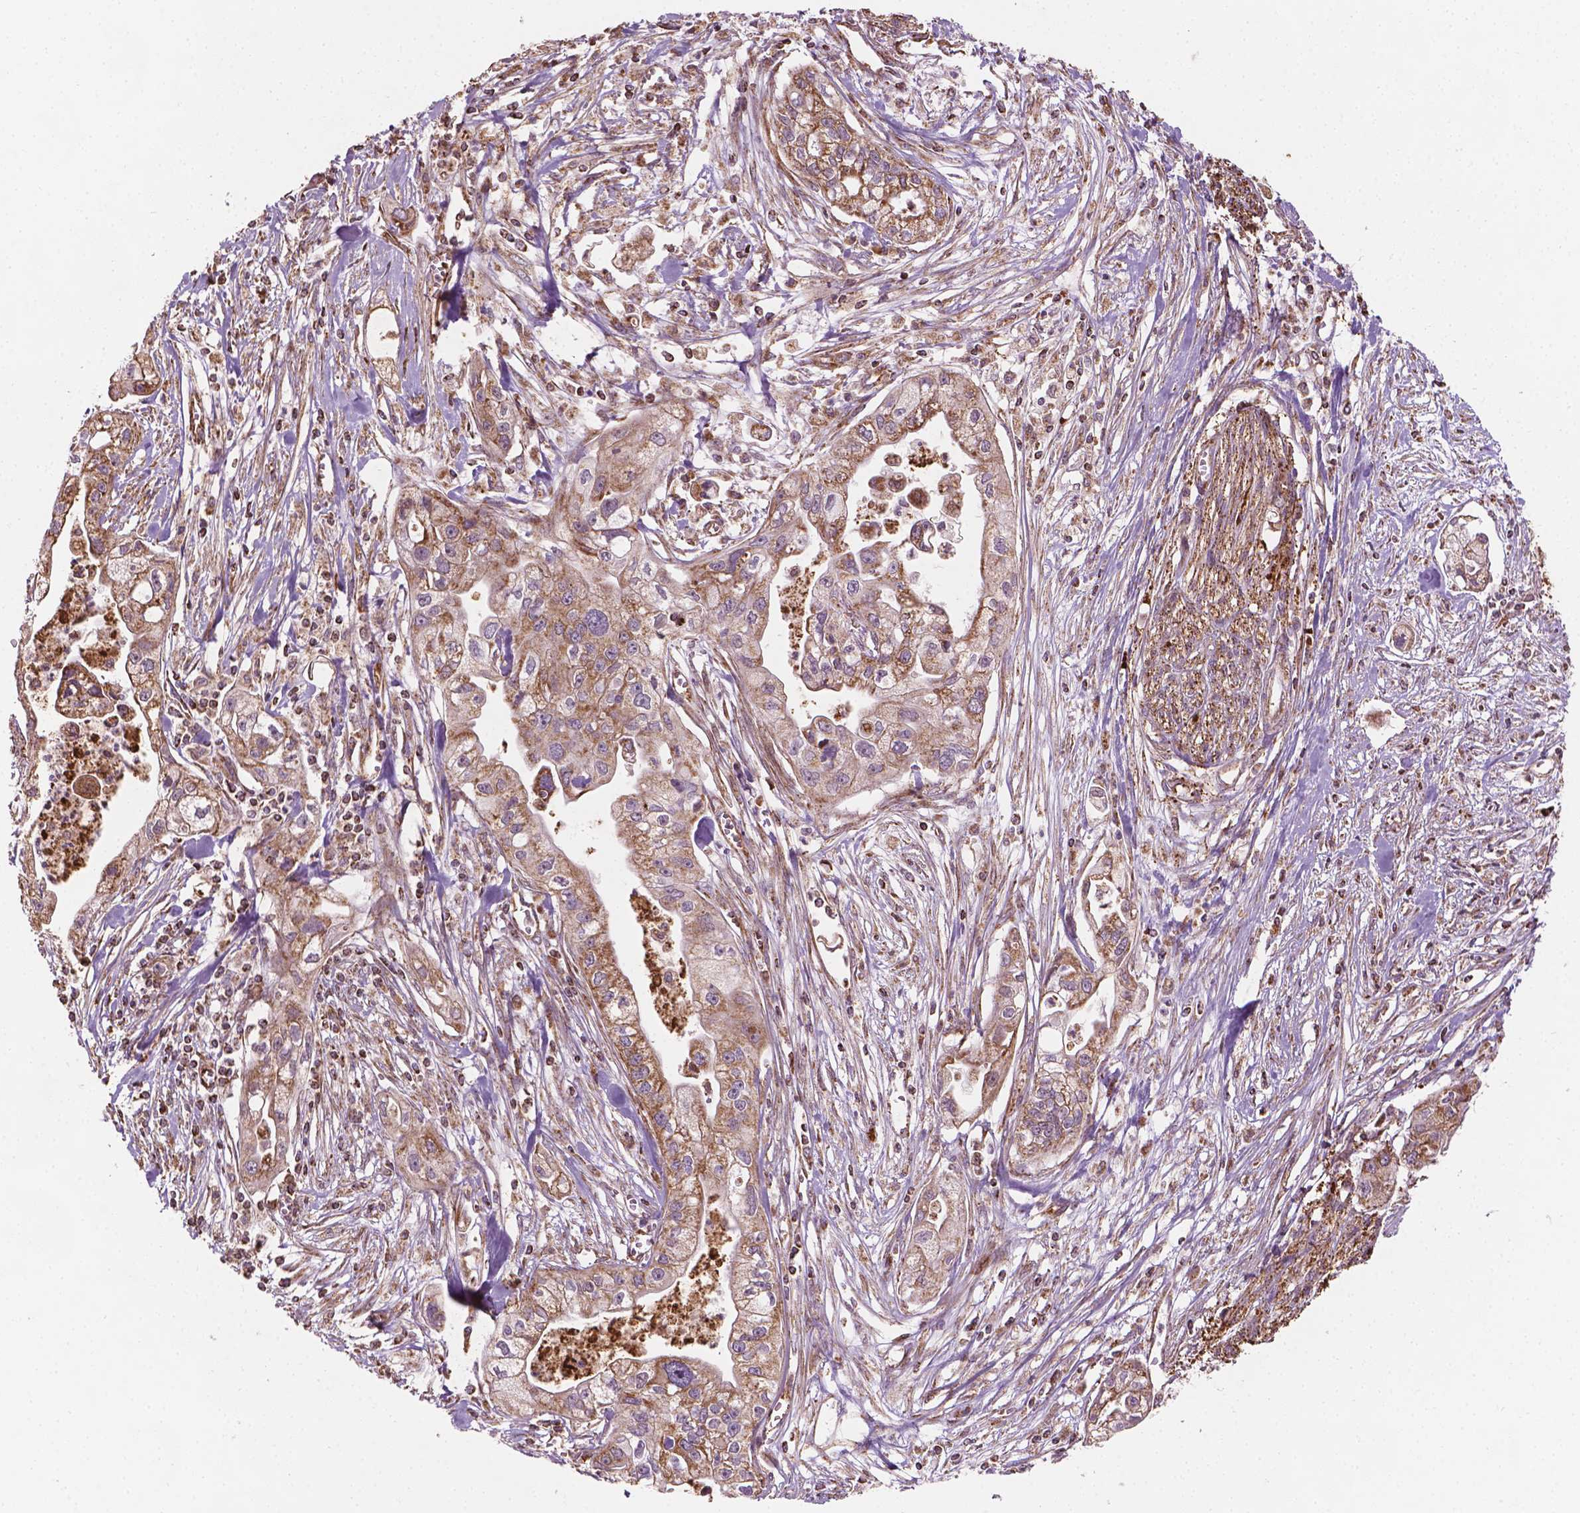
{"staining": {"intensity": "weak", "quantity": ">75%", "location": "cytoplasmic/membranous"}, "tissue": "pancreatic cancer", "cell_type": "Tumor cells", "image_type": "cancer", "snomed": [{"axis": "morphology", "description": "Adenocarcinoma, NOS"}, {"axis": "topography", "description": "Pancreas"}], "caption": "Weak cytoplasmic/membranous staining is seen in approximately >75% of tumor cells in pancreatic cancer (adenocarcinoma).", "gene": "HS3ST3A1", "patient": {"sex": "male", "age": 70}}